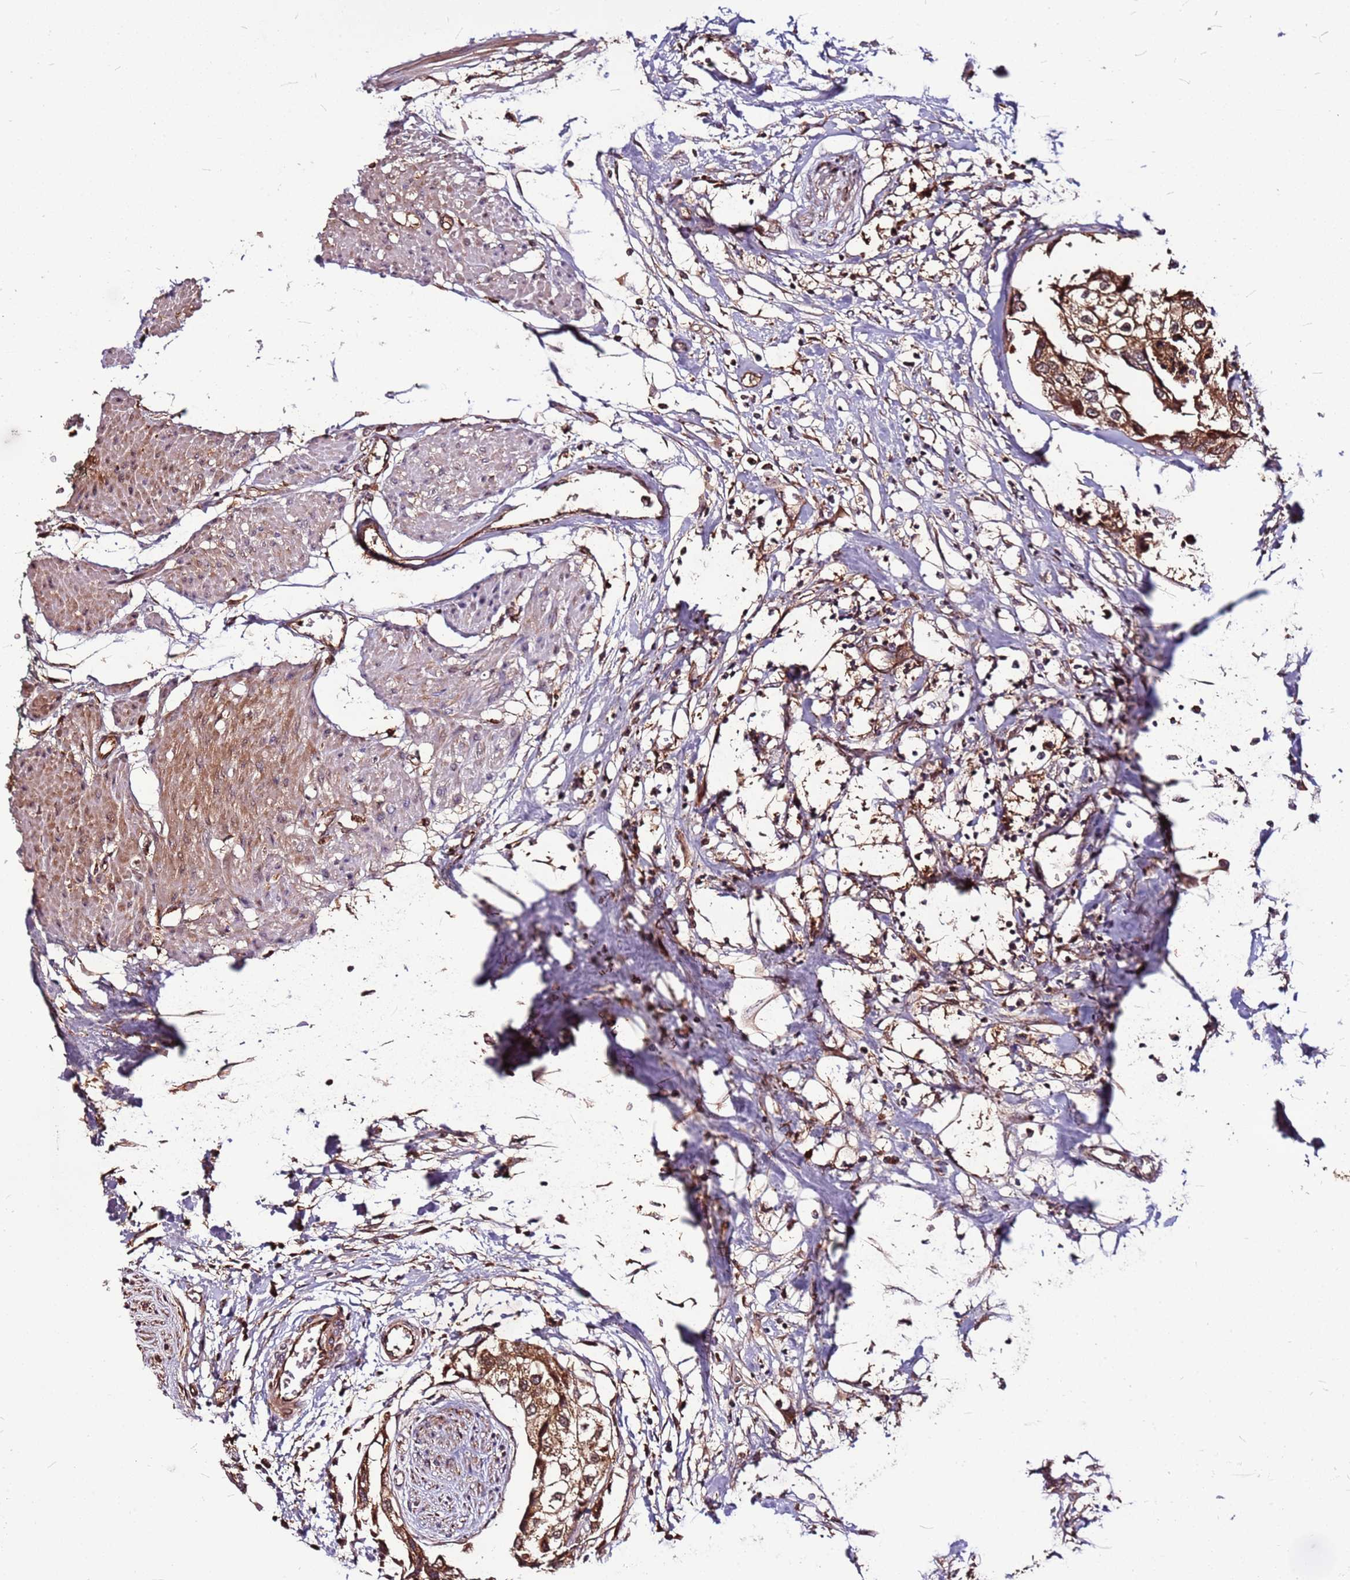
{"staining": {"intensity": "moderate", "quantity": ">75%", "location": "cytoplasmic/membranous"}, "tissue": "urothelial cancer", "cell_type": "Tumor cells", "image_type": "cancer", "snomed": [{"axis": "morphology", "description": "Urothelial carcinoma, High grade"}, {"axis": "topography", "description": "Urinary bladder"}], "caption": "This photomicrograph reveals urothelial carcinoma (high-grade) stained with immunohistochemistry (IHC) to label a protein in brown. The cytoplasmic/membranous of tumor cells show moderate positivity for the protein. Nuclei are counter-stained blue.", "gene": "LYPLAL1", "patient": {"sex": "male", "age": 64}}